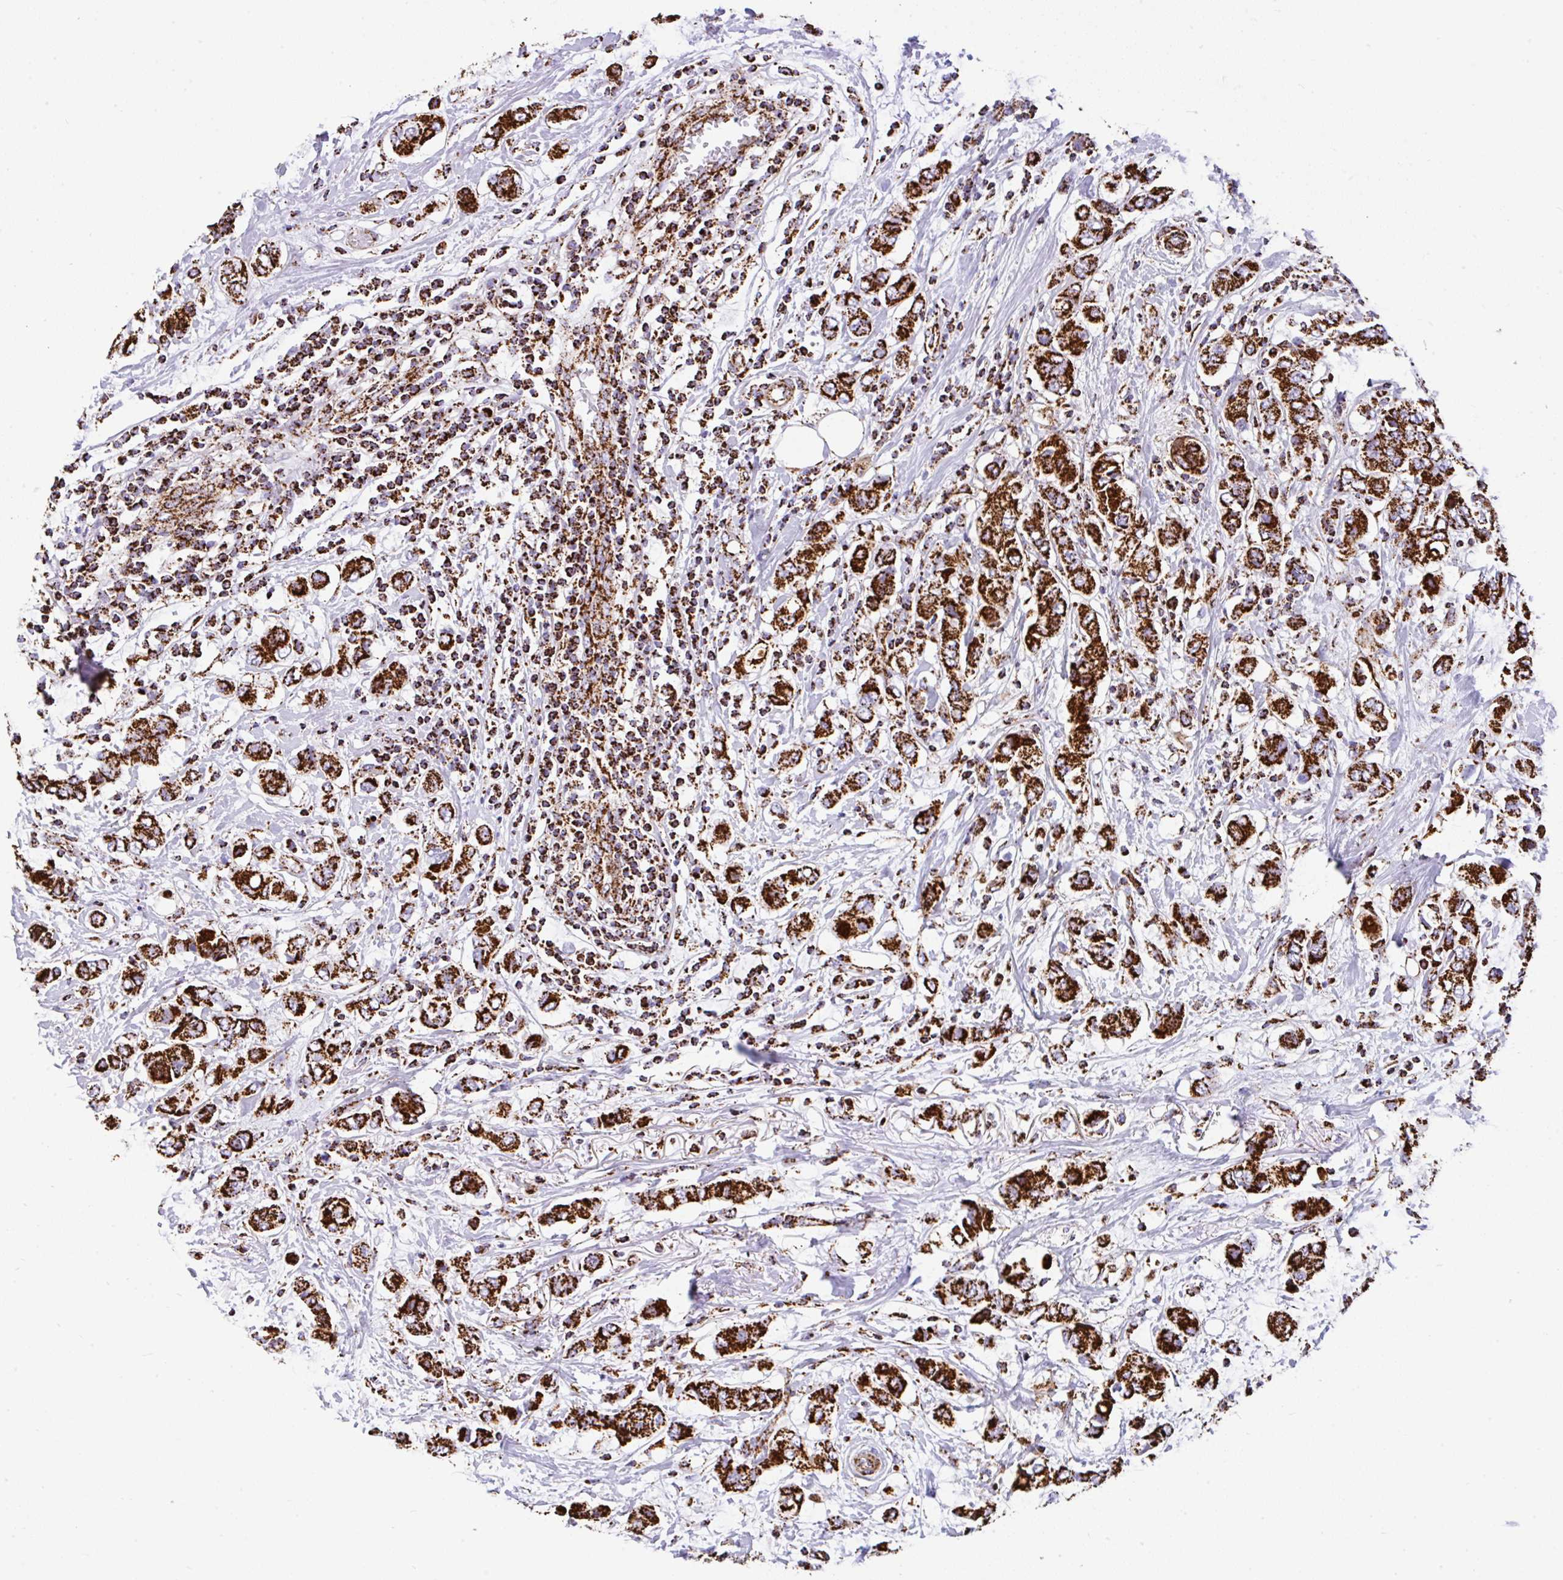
{"staining": {"intensity": "strong", "quantity": ">75%", "location": "cytoplasmic/membranous"}, "tissue": "breast cancer", "cell_type": "Tumor cells", "image_type": "cancer", "snomed": [{"axis": "morphology", "description": "Lobular carcinoma"}, {"axis": "topography", "description": "Breast"}], "caption": "Immunohistochemical staining of human breast cancer shows high levels of strong cytoplasmic/membranous protein staining in about >75% of tumor cells. The staining was performed using DAB (3,3'-diaminobenzidine) to visualize the protein expression in brown, while the nuclei were stained in blue with hematoxylin (Magnification: 20x).", "gene": "ANKRD33B", "patient": {"sex": "female", "age": 51}}